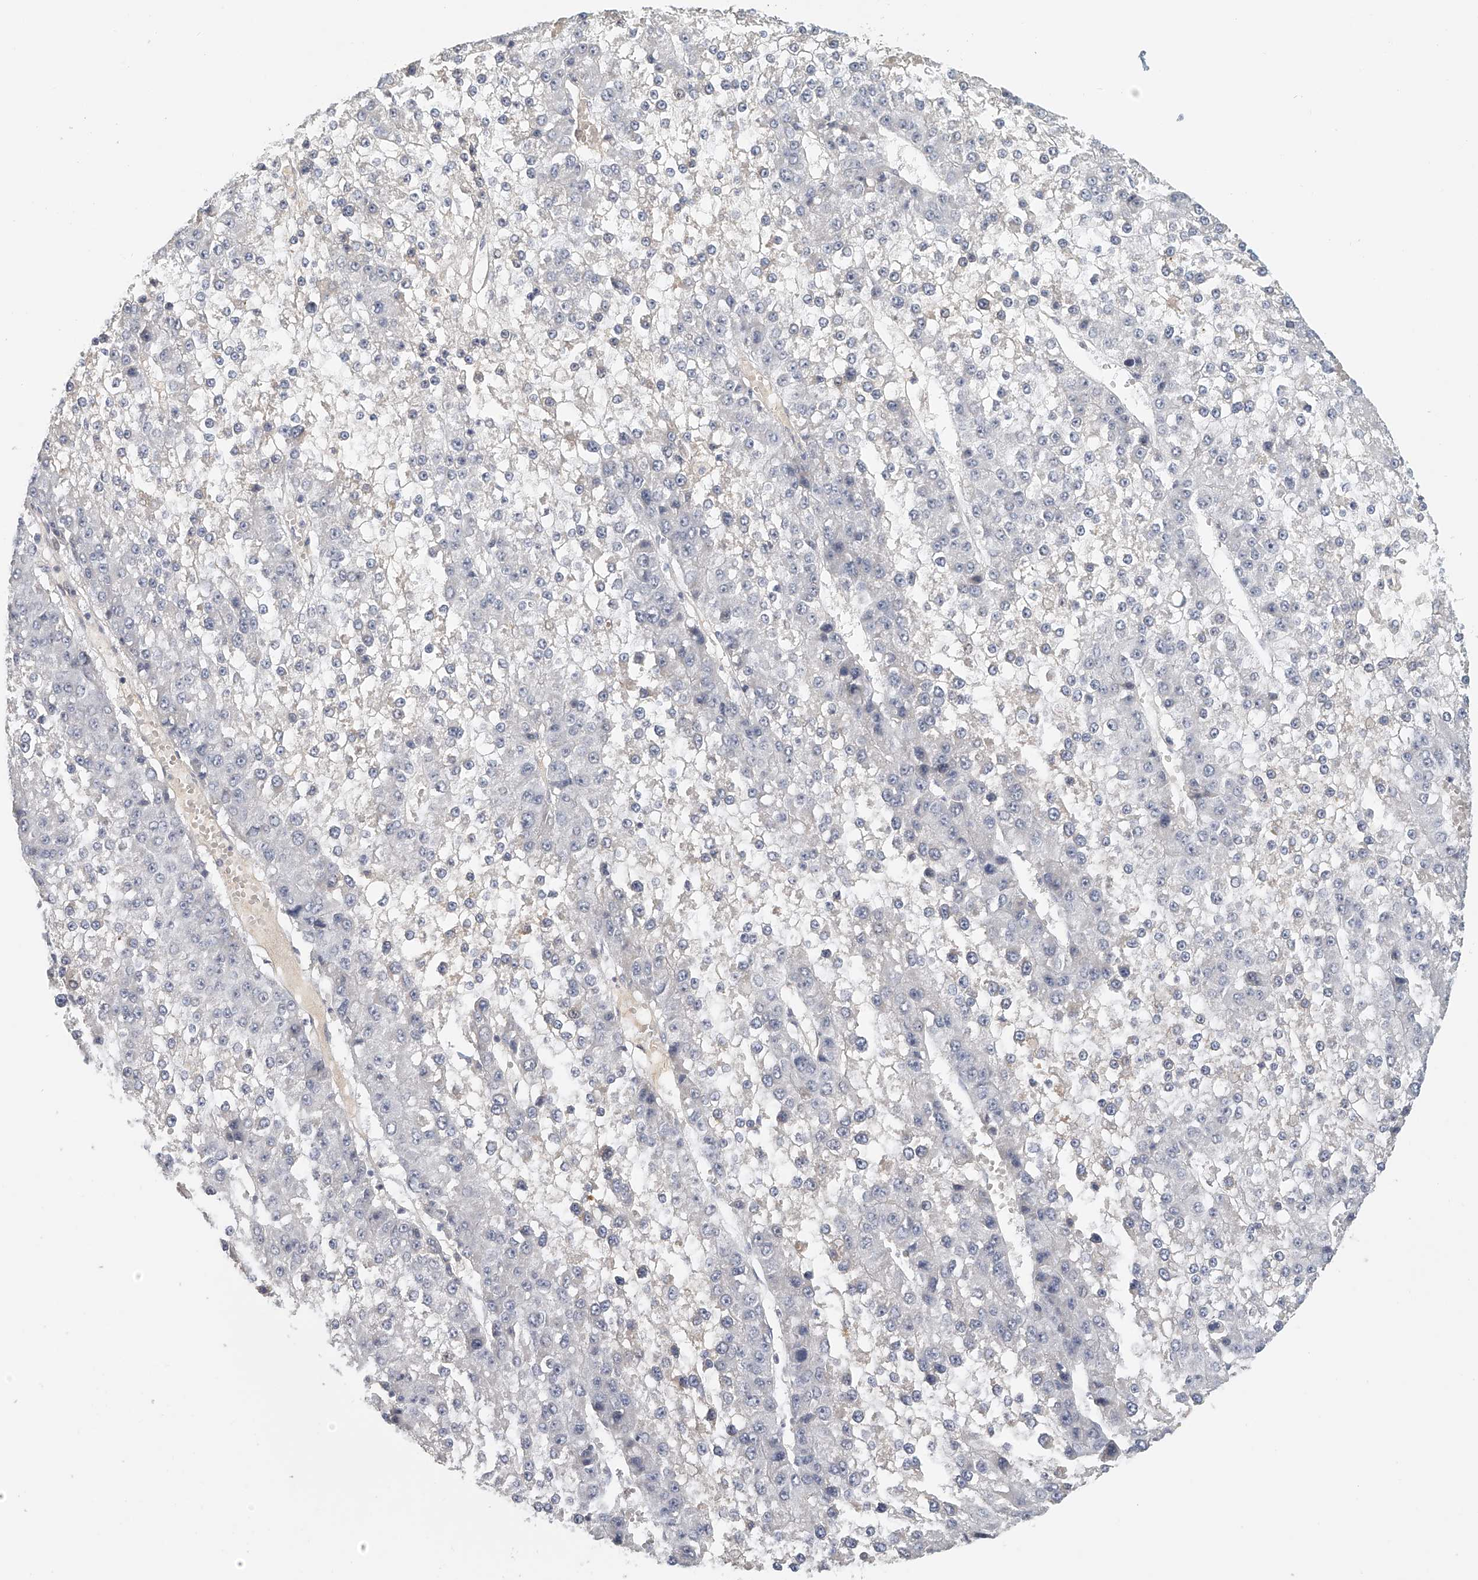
{"staining": {"intensity": "negative", "quantity": "none", "location": "none"}, "tissue": "liver cancer", "cell_type": "Tumor cells", "image_type": "cancer", "snomed": [{"axis": "morphology", "description": "Carcinoma, Hepatocellular, NOS"}, {"axis": "topography", "description": "Liver"}], "caption": "The IHC micrograph has no significant expression in tumor cells of liver cancer tissue.", "gene": "DDX43", "patient": {"sex": "female", "age": 73}}